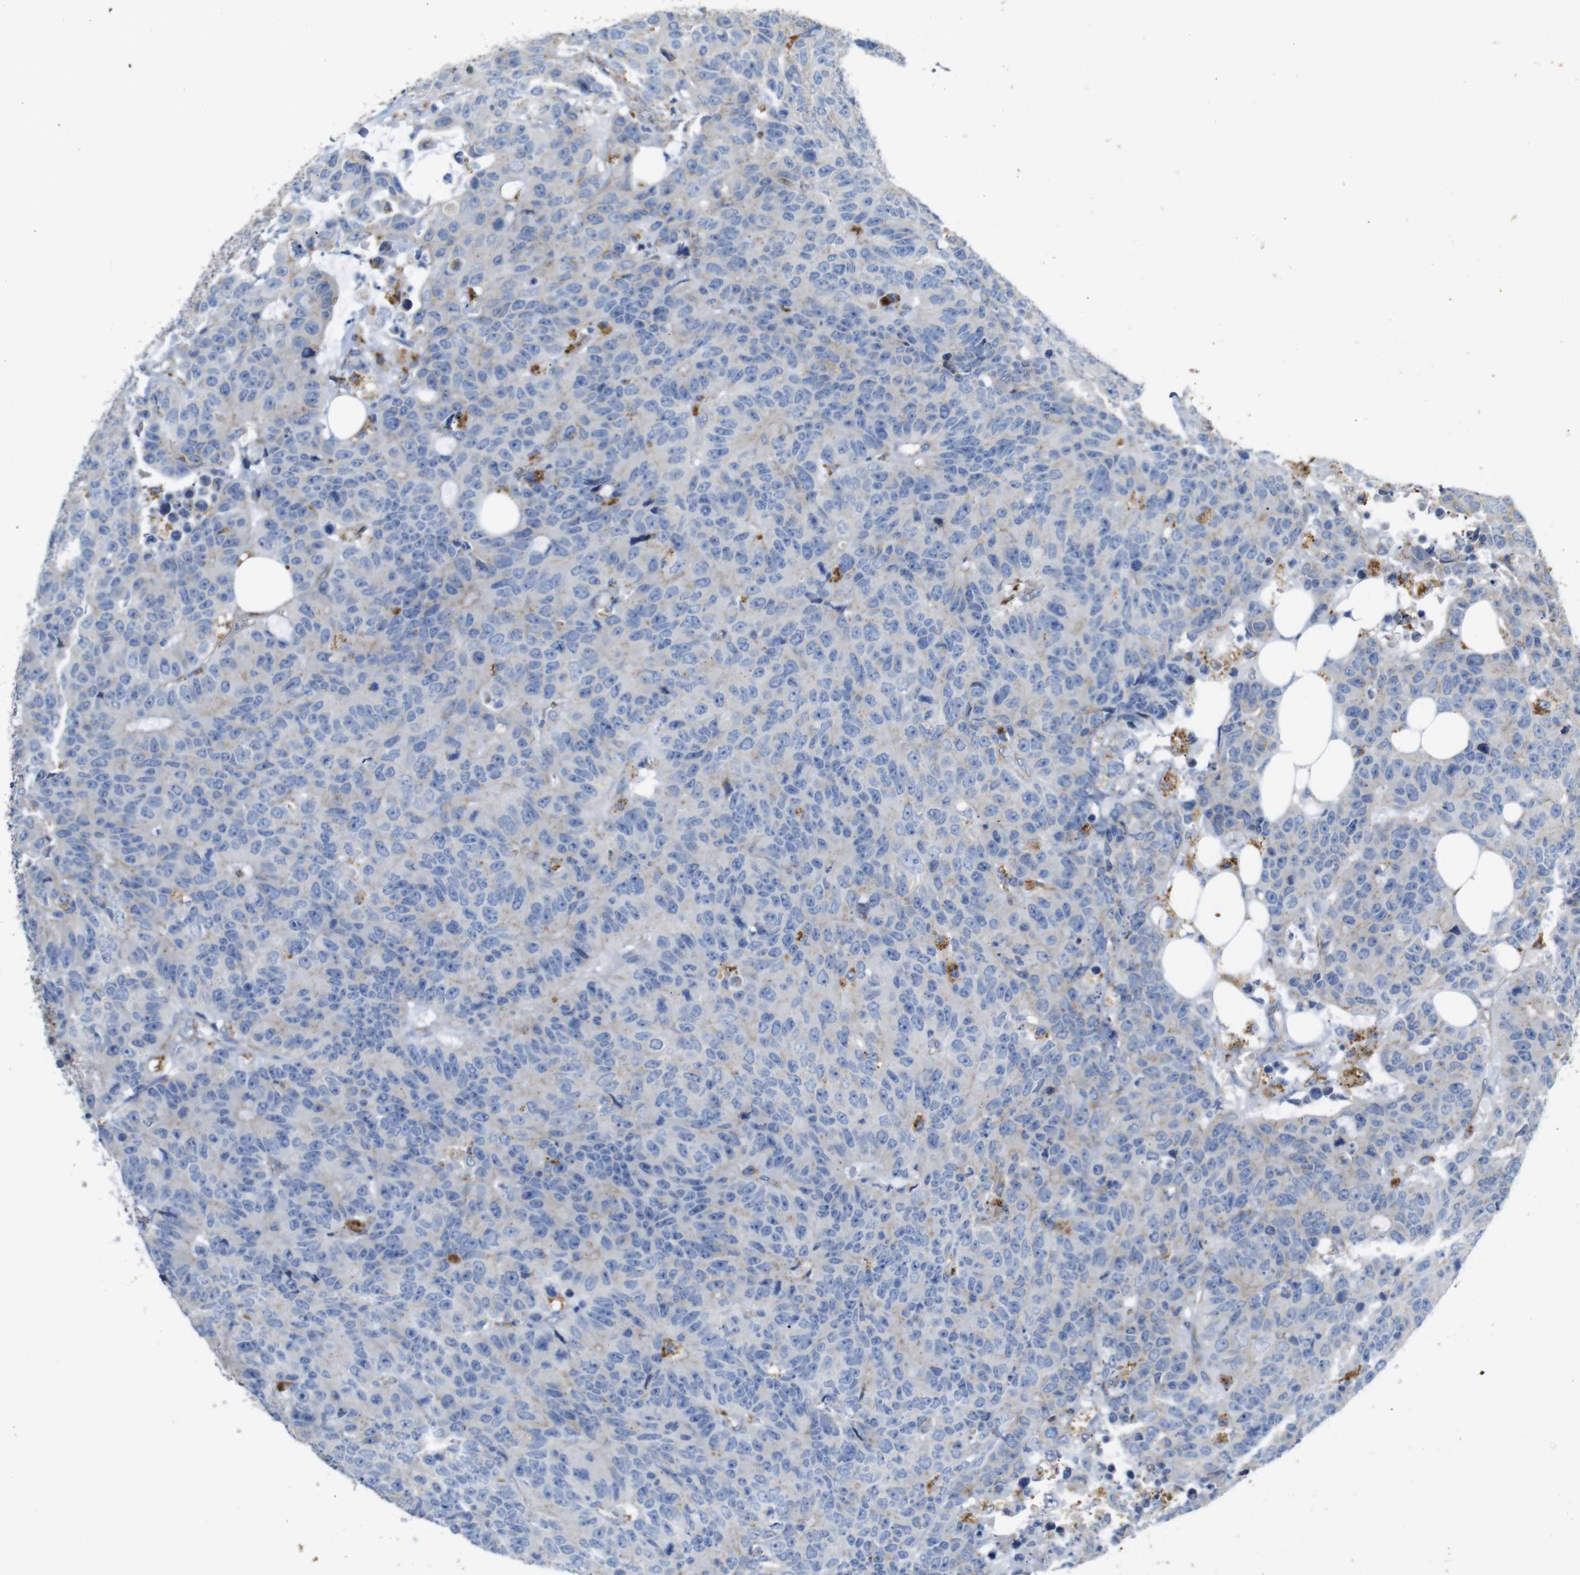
{"staining": {"intensity": "moderate", "quantity": "<25%", "location": "cytoplasmic/membranous"}, "tissue": "colorectal cancer", "cell_type": "Tumor cells", "image_type": "cancer", "snomed": [{"axis": "morphology", "description": "Adenocarcinoma, NOS"}, {"axis": "topography", "description": "Colon"}], "caption": "Human adenocarcinoma (colorectal) stained with a brown dye shows moderate cytoplasmic/membranous positive expression in approximately <25% of tumor cells.", "gene": "NHLRC3", "patient": {"sex": "female", "age": 86}}